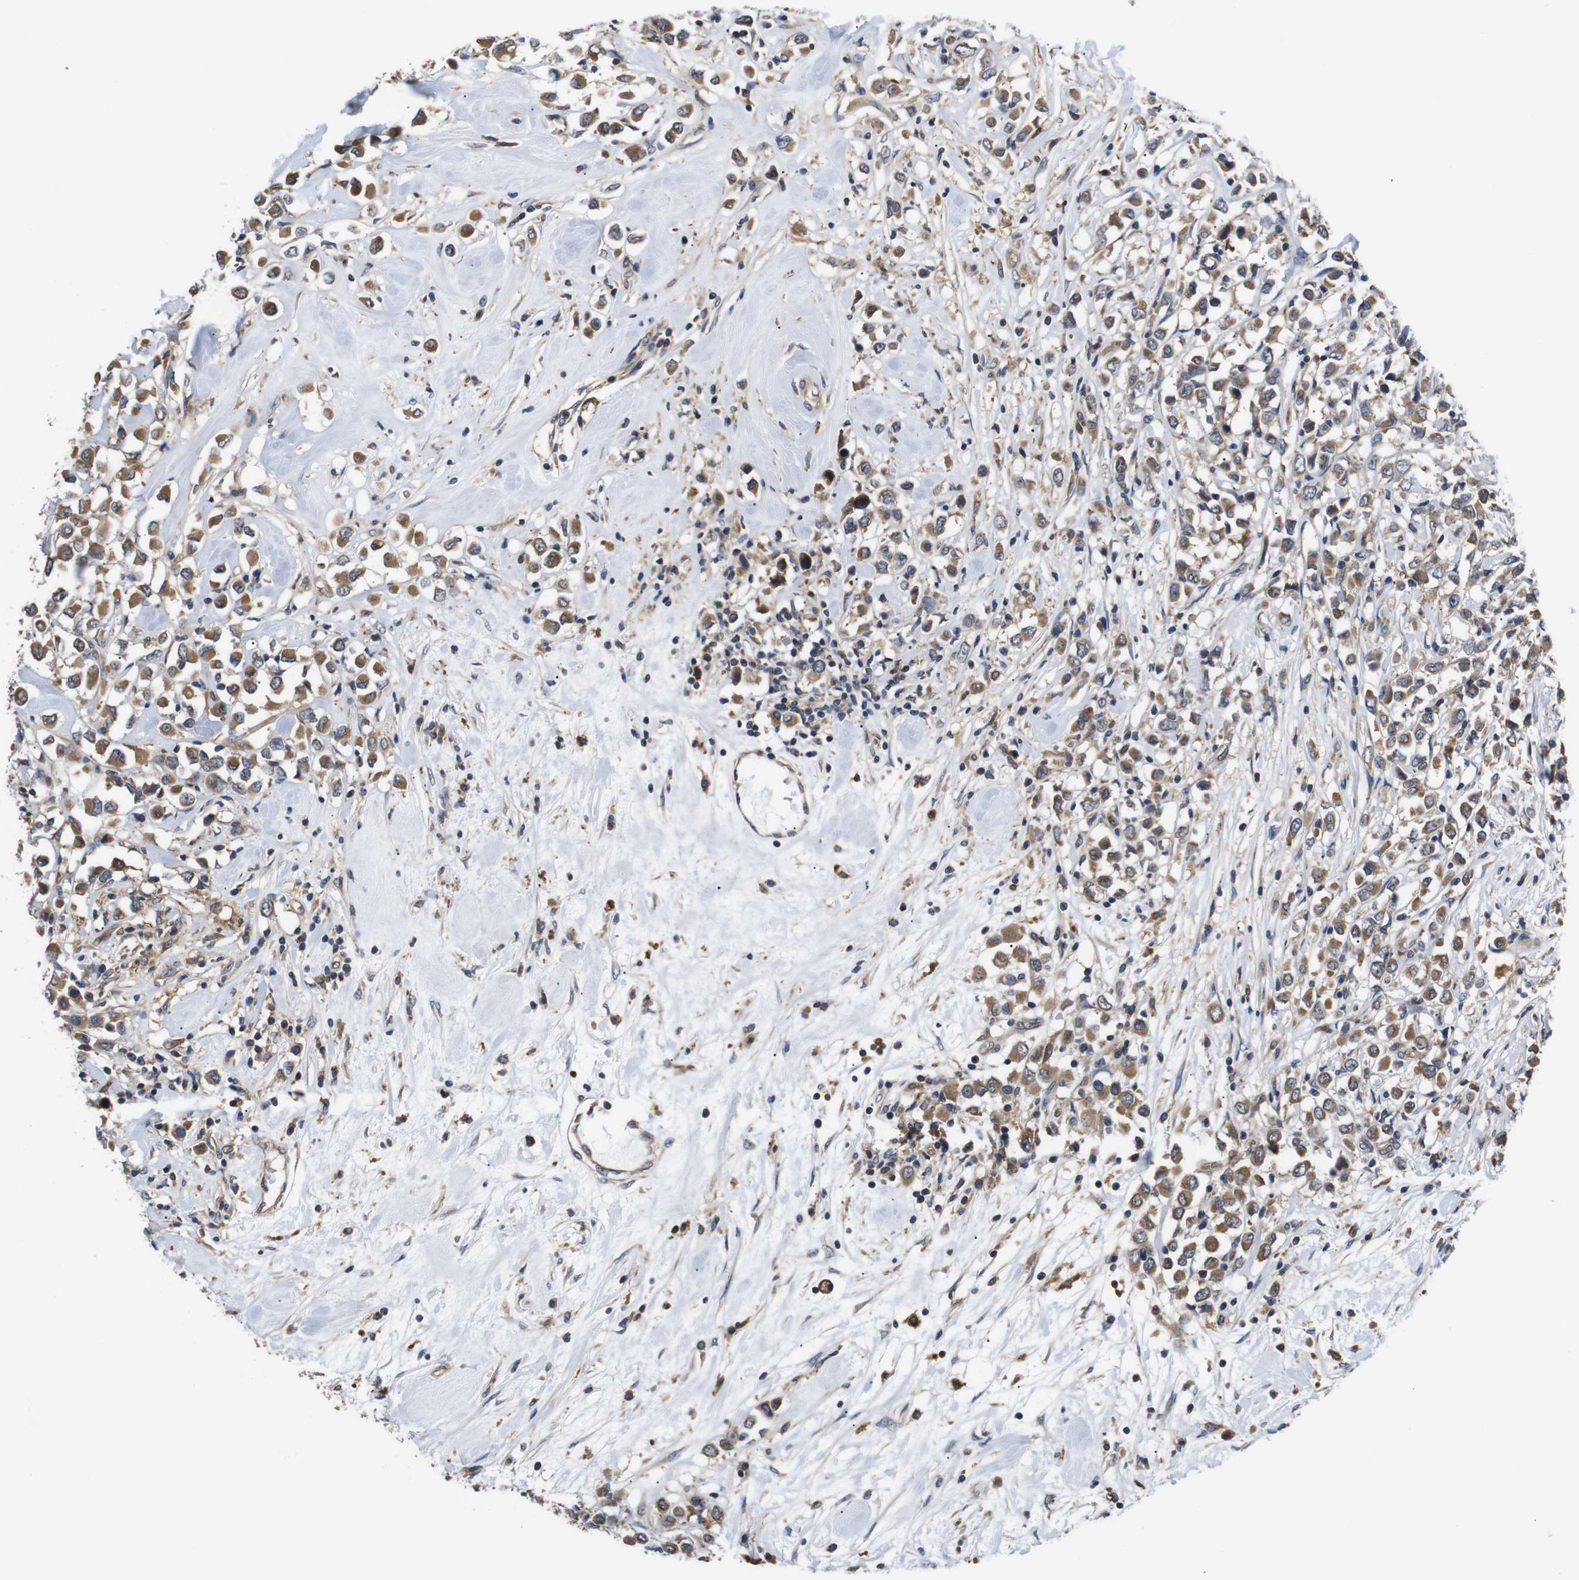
{"staining": {"intensity": "moderate", "quantity": ">75%", "location": "cytoplasmic/membranous"}, "tissue": "breast cancer", "cell_type": "Tumor cells", "image_type": "cancer", "snomed": [{"axis": "morphology", "description": "Duct carcinoma"}, {"axis": "topography", "description": "Breast"}], "caption": "Breast cancer stained with DAB immunohistochemistry (IHC) demonstrates medium levels of moderate cytoplasmic/membranous expression in approximately >75% of tumor cells.", "gene": "DDR1", "patient": {"sex": "female", "age": 61}}